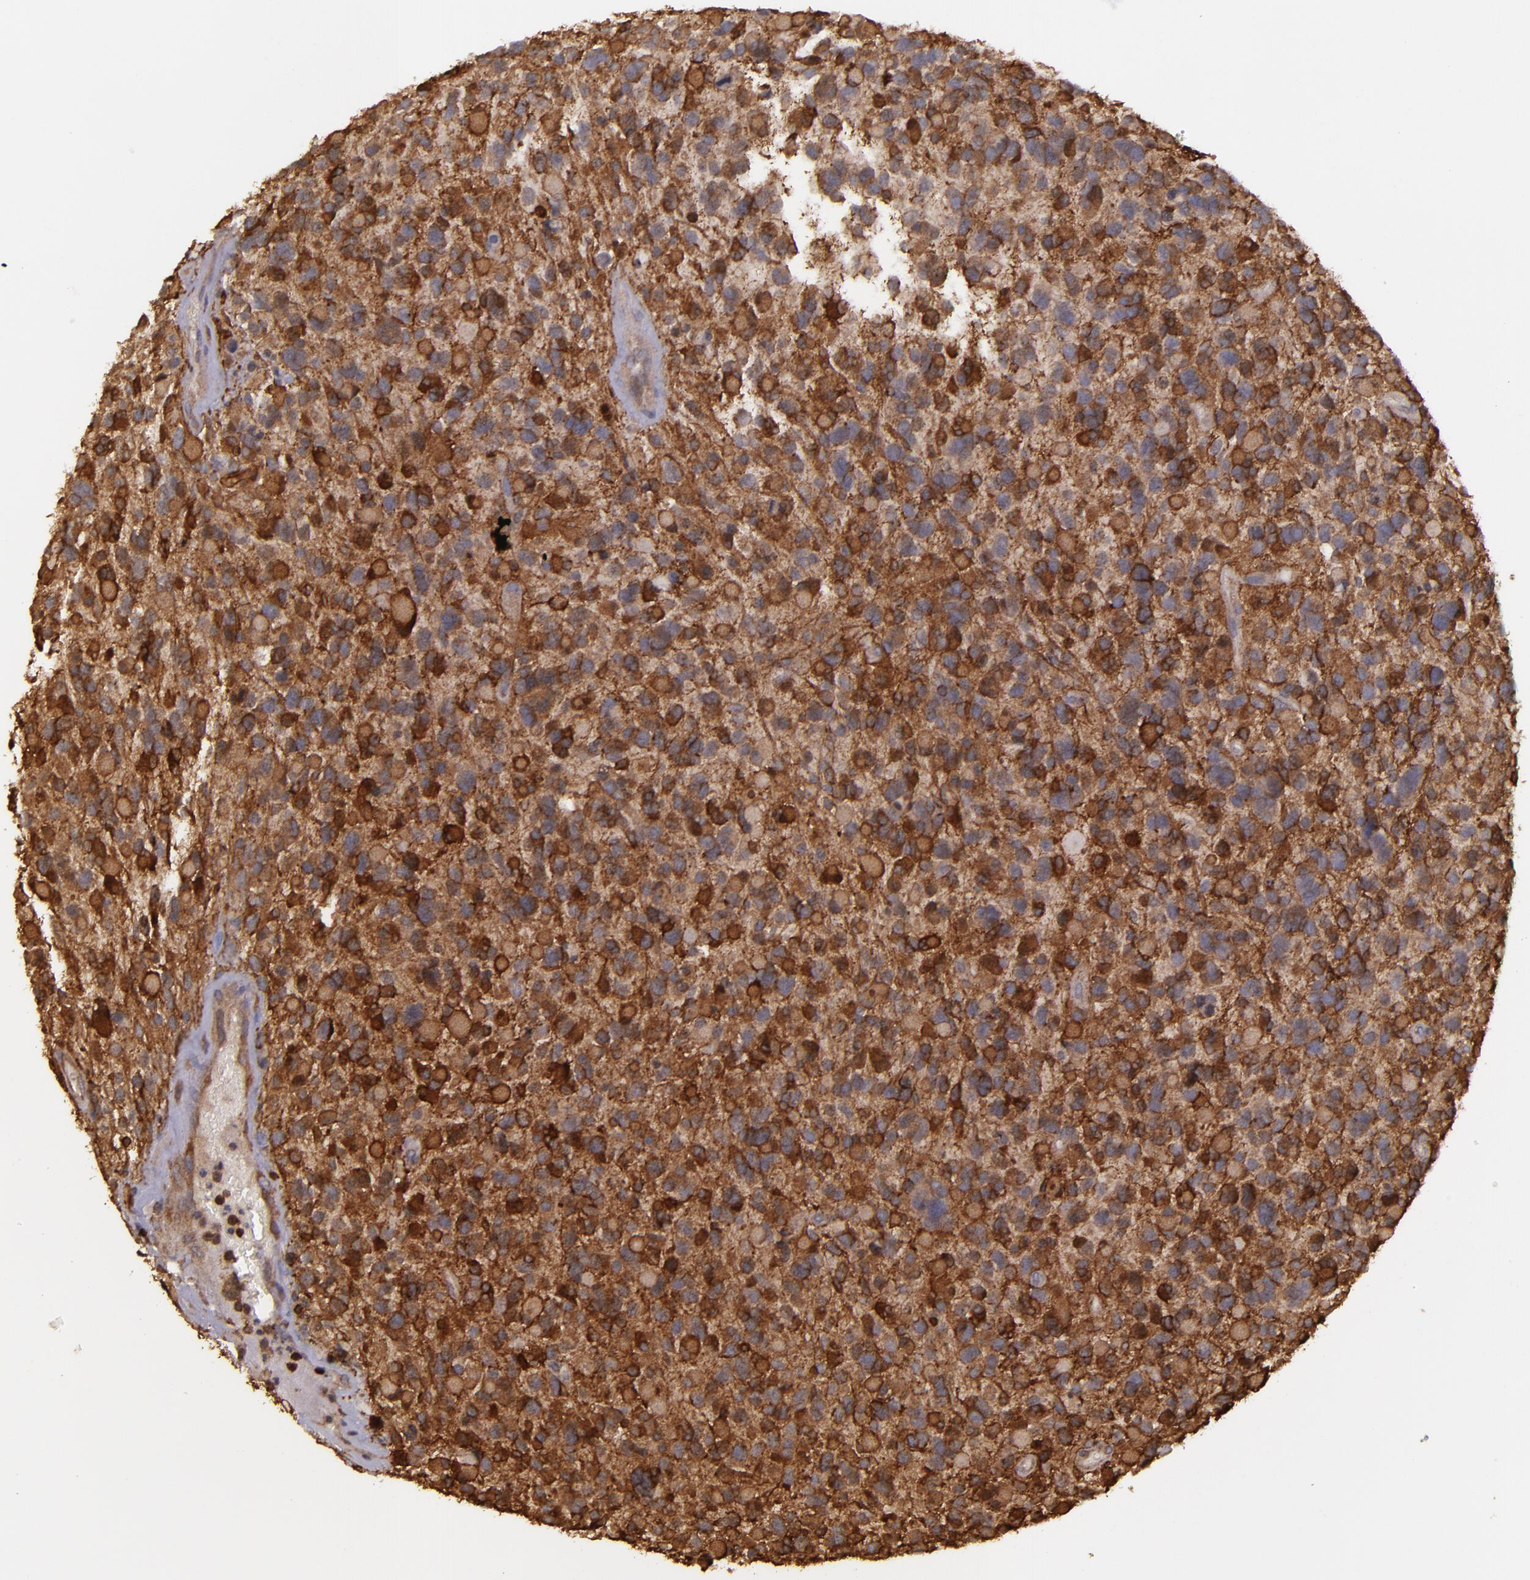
{"staining": {"intensity": "strong", "quantity": ">75%", "location": "cytoplasmic/membranous"}, "tissue": "glioma", "cell_type": "Tumor cells", "image_type": "cancer", "snomed": [{"axis": "morphology", "description": "Glioma, malignant, High grade"}, {"axis": "topography", "description": "Brain"}], "caption": "Glioma stained for a protein (brown) demonstrates strong cytoplasmic/membranous positive staining in about >75% of tumor cells.", "gene": "SLC9A3R1", "patient": {"sex": "female", "age": 37}}